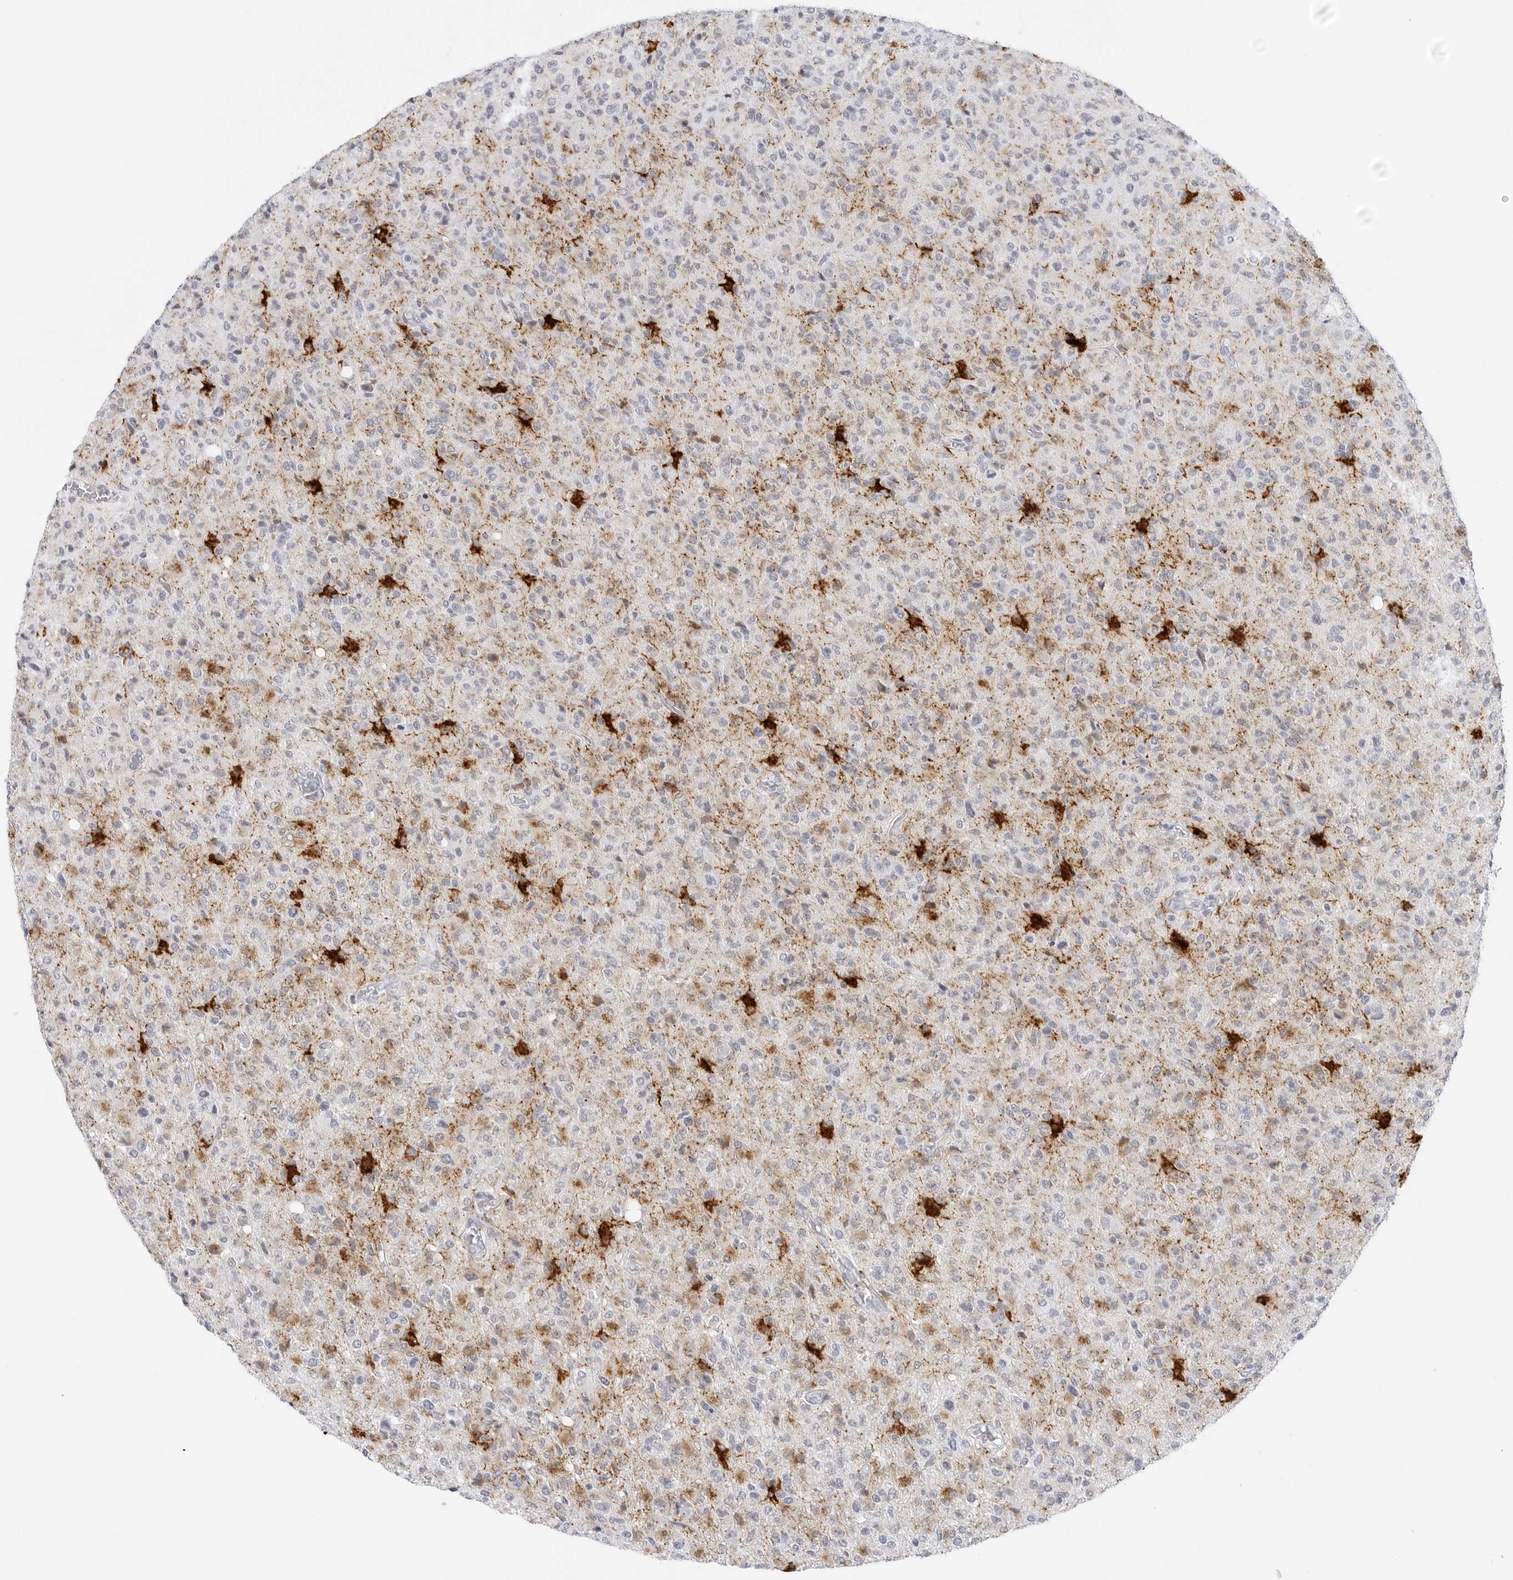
{"staining": {"intensity": "negative", "quantity": "none", "location": "none"}, "tissue": "glioma", "cell_type": "Tumor cells", "image_type": "cancer", "snomed": [{"axis": "morphology", "description": "Glioma, malignant, High grade"}, {"axis": "topography", "description": "Brain"}], "caption": "High power microscopy histopathology image of an IHC micrograph of high-grade glioma (malignant), revealing no significant staining in tumor cells.", "gene": "HSPB7", "patient": {"sex": "female", "age": 57}}